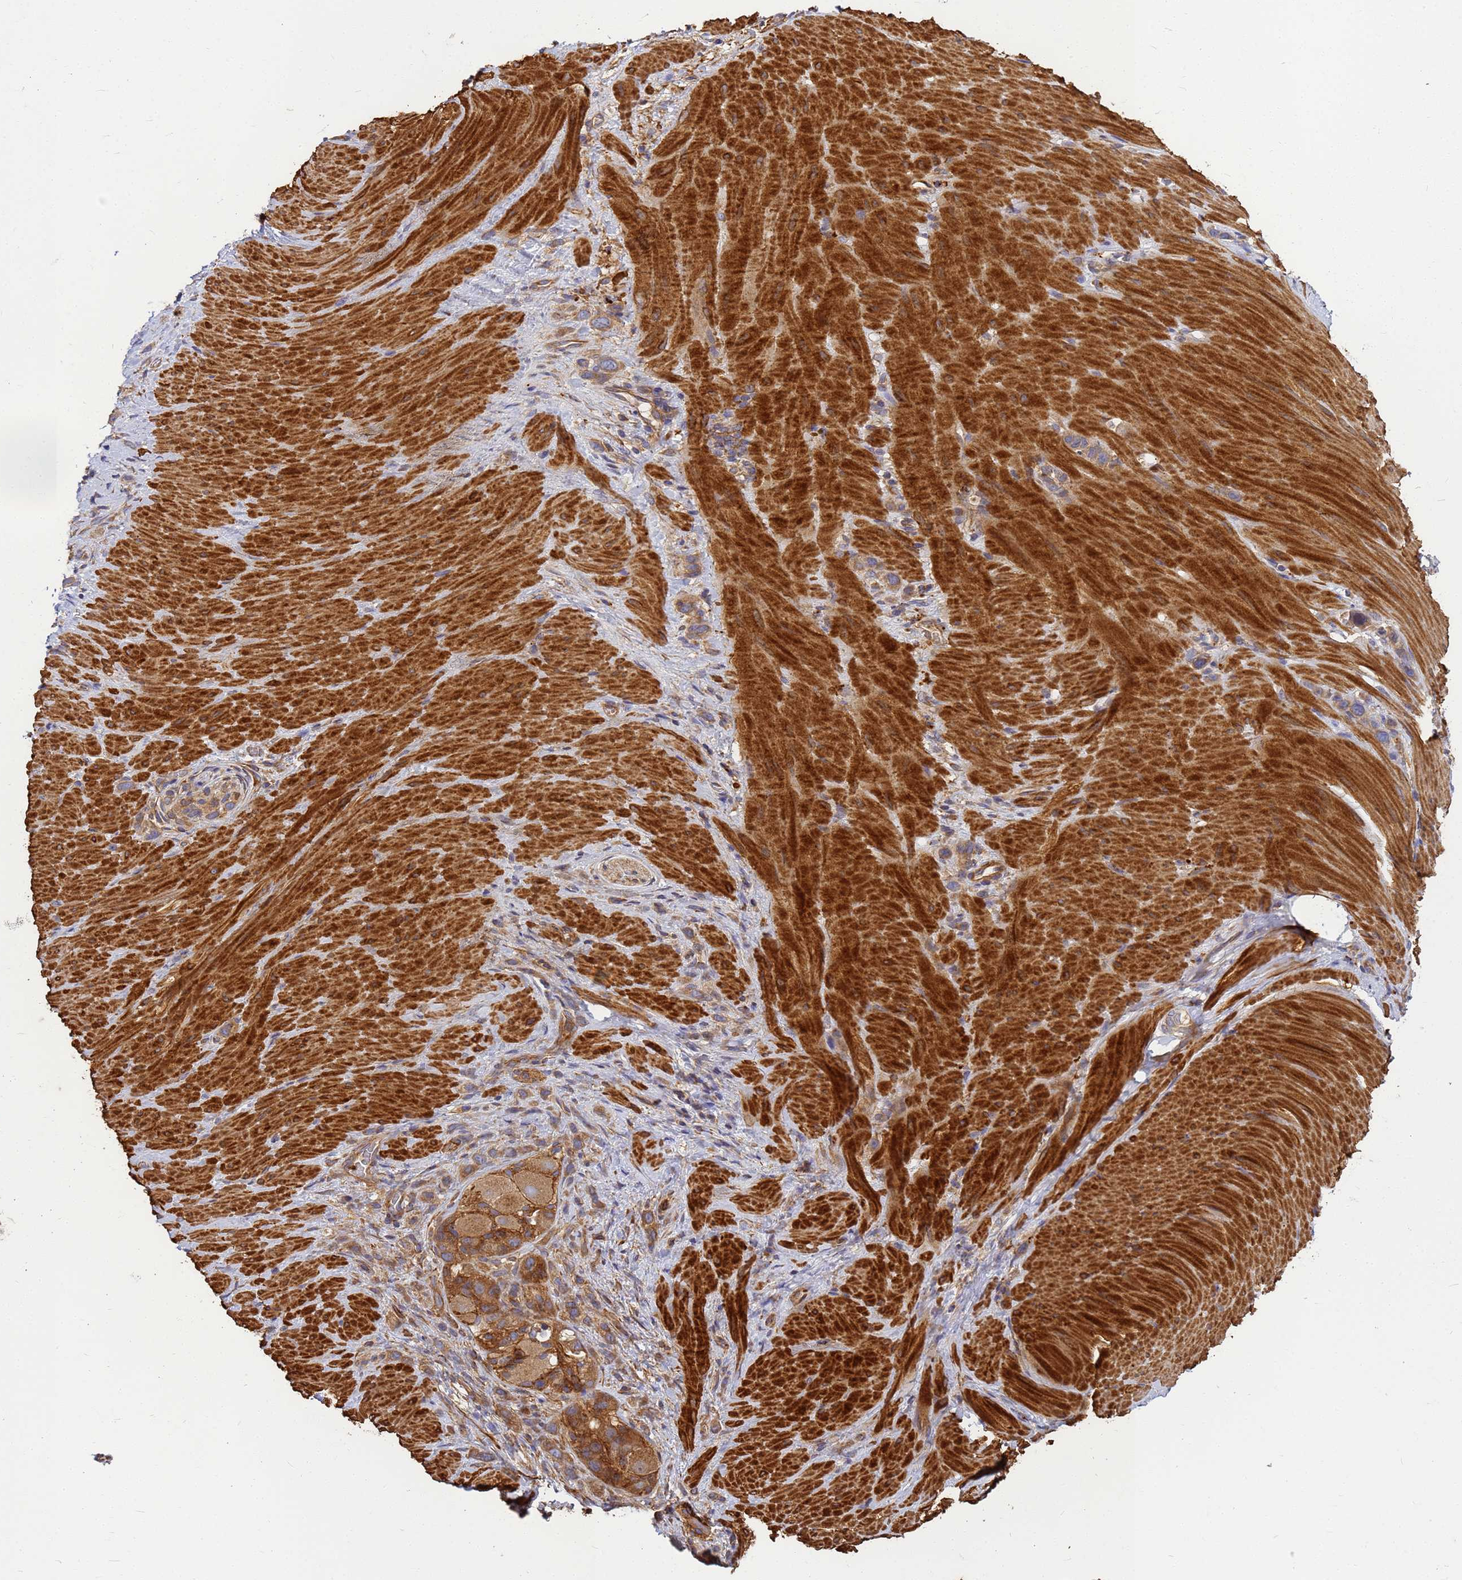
{"staining": {"intensity": "moderate", "quantity": ">75%", "location": "cytoplasmic/membranous"}, "tissue": "stomach cancer", "cell_type": "Tumor cells", "image_type": "cancer", "snomed": [{"axis": "morphology", "description": "Adenocarcinoma, NOS"}, {"axis": "topography", "description": "Stomach"}], "caption": "Moderate cytoplasmic/membranous protein expression is seen in approximately >75% of tumor cells in adenocarcinoma (stomach). Nuclei are stained in blue.", "gene": "C2CD5", "patient": {"sex": "female", "age": 65}}